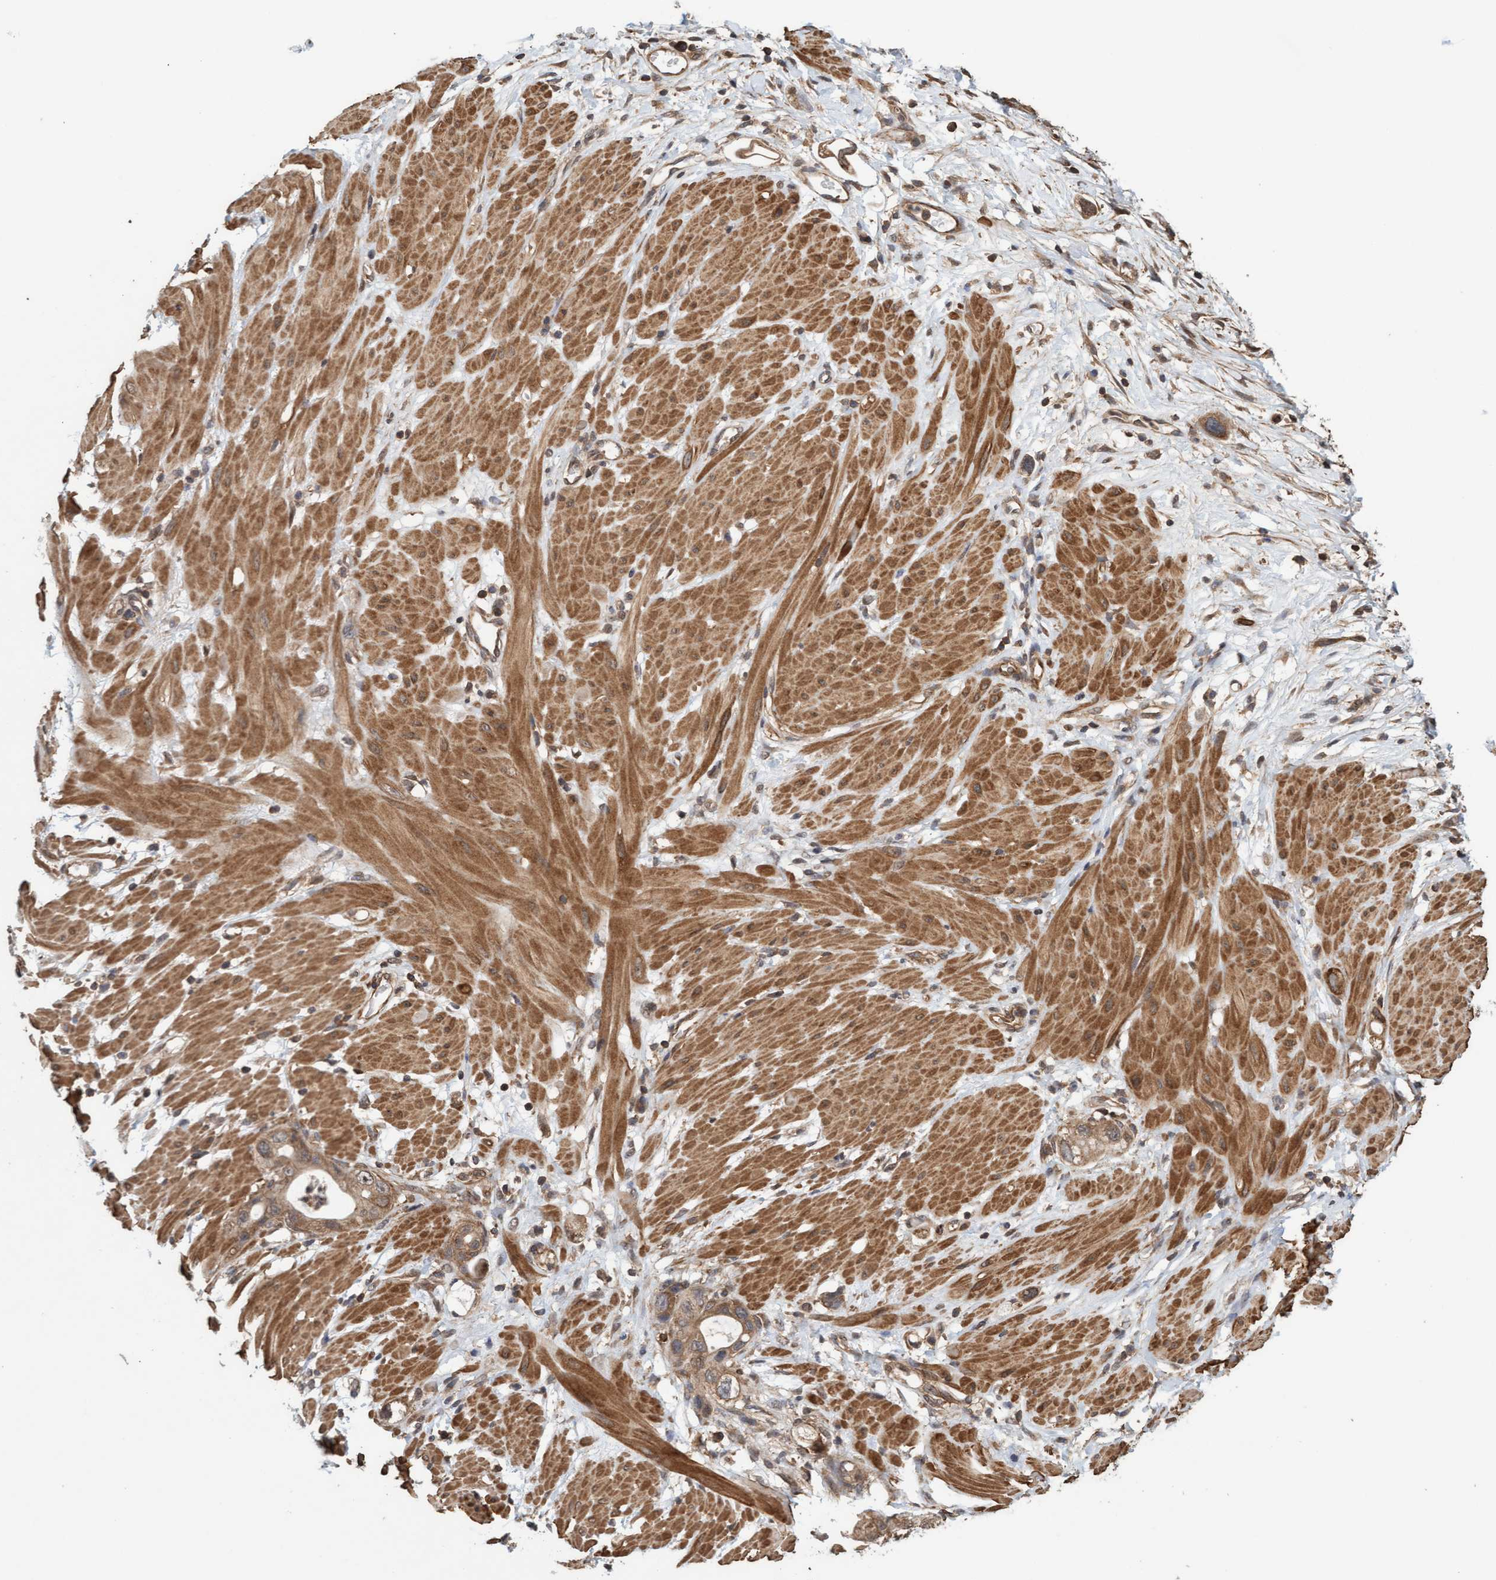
{"staining": {"intensity": "moderate", "quantity": ">75%", "location": "cytoplasmic/membranous"}, "tissue": "stomach cancer", "cell_type": "Tumor cells", "image_type": "cancer", "snomed": [{"axis": "morphology", "description": "Adenocarcinoma, NOS"}, {"axis": "topography", "description": "Stomach"}, {"axis": "topography", "description": "Stomach, lower"}], "caption": "The immunohistochemical stain labels moderate cytoplasmic/membranous expression in tumor cells of adenocarcinoma (stomach) tissue. The staining was performed using DAB, with brown indicating positive protein expression. Nuclei are stained blue with hematoxylin.", "gene": "FXR2", "patient": {"sex": "female", "age": 48}}